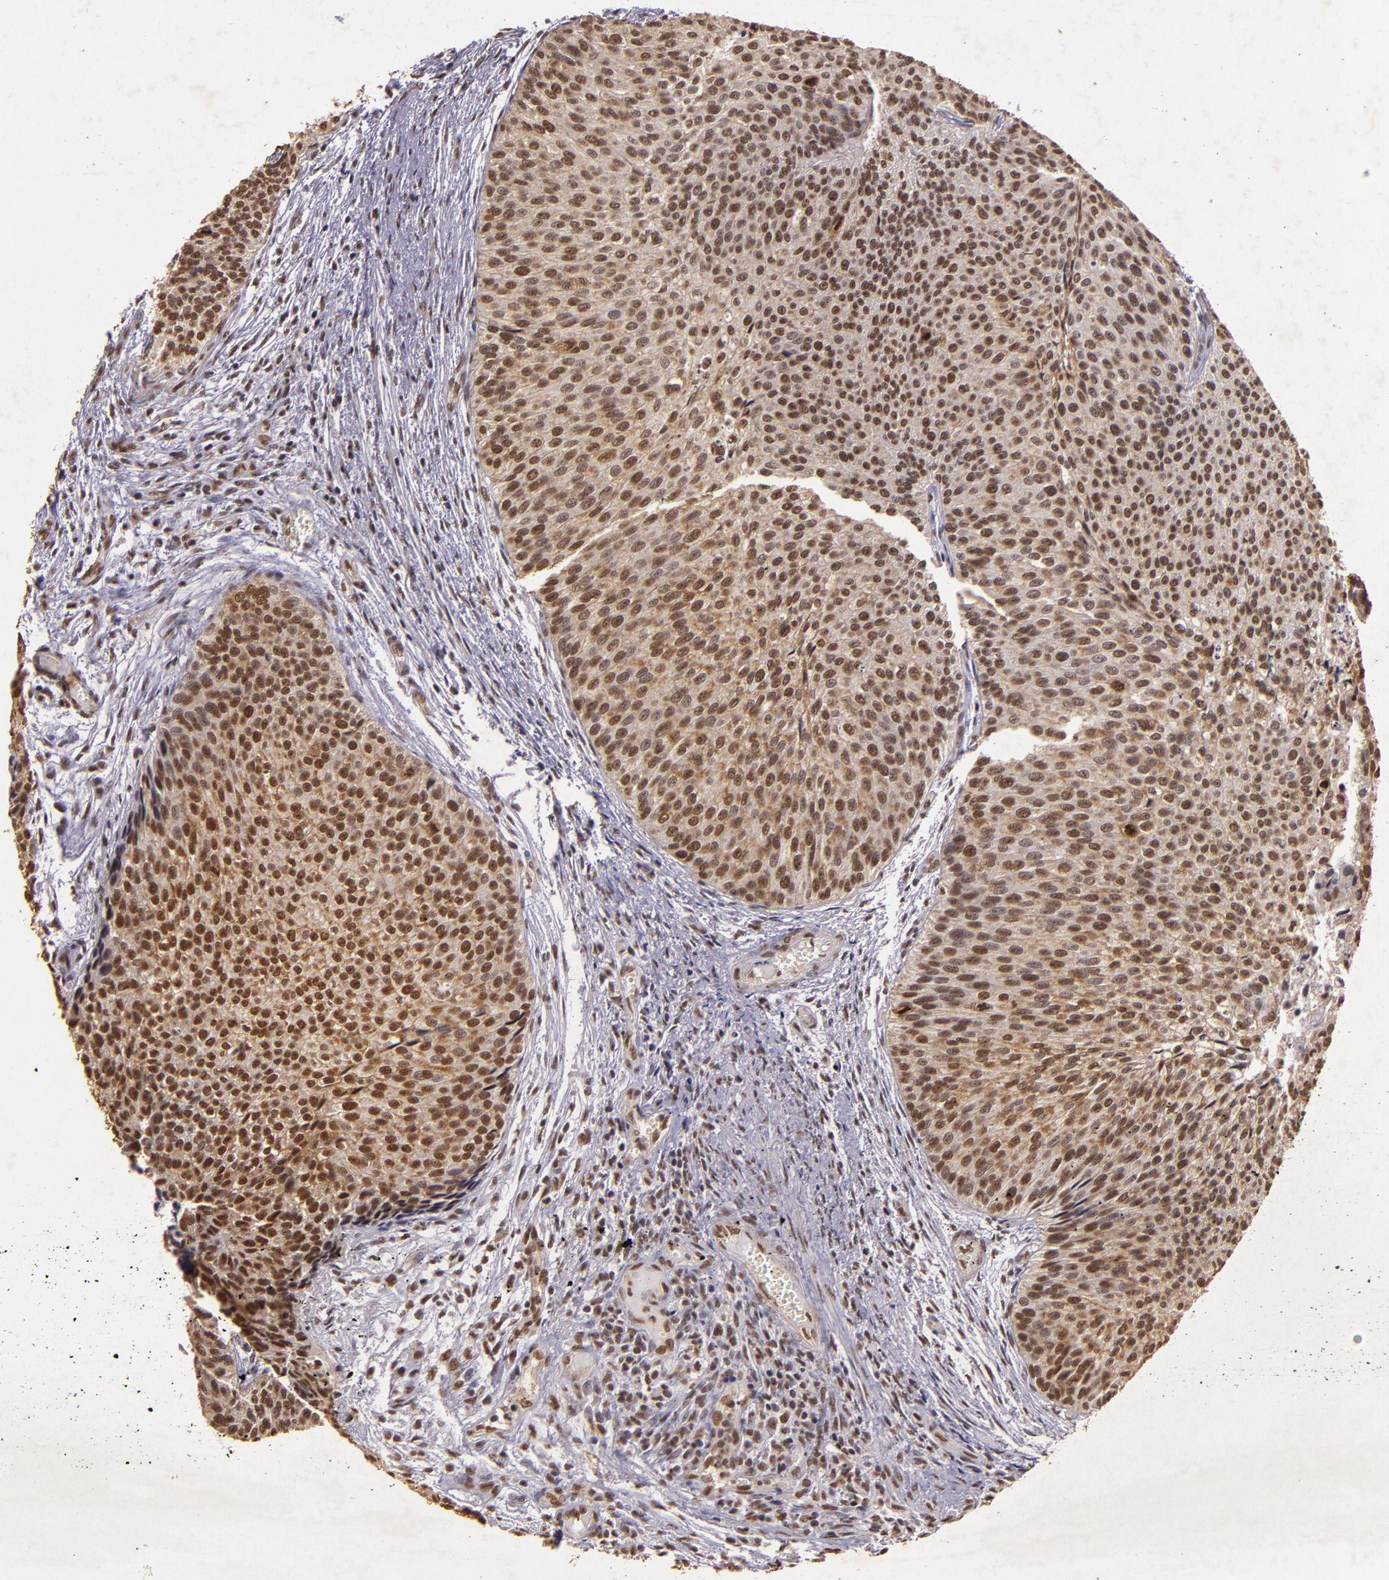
{"staining": {"intensity": "strong", "quantity": ">75%", "location": "nuclear"}, "tissue": "urothelial cancer", "cell_type": "Tumor cells", "image_type": "cancer", "snomed": [{"axis": "morphology", "description": "Urothelial carcinoma, Low grade"}, {"axis": "topography", "description": "Urinary bladder"}], "caption": "Immunohistochemistry (IHC) (DAB) staining of human urothelial carcinoma (low-grade) shows strong nuclear protein staining in approximately >75% of tumor cells.", "gene": "CBX3", "patient": {"sex": "male", "age": 84}}